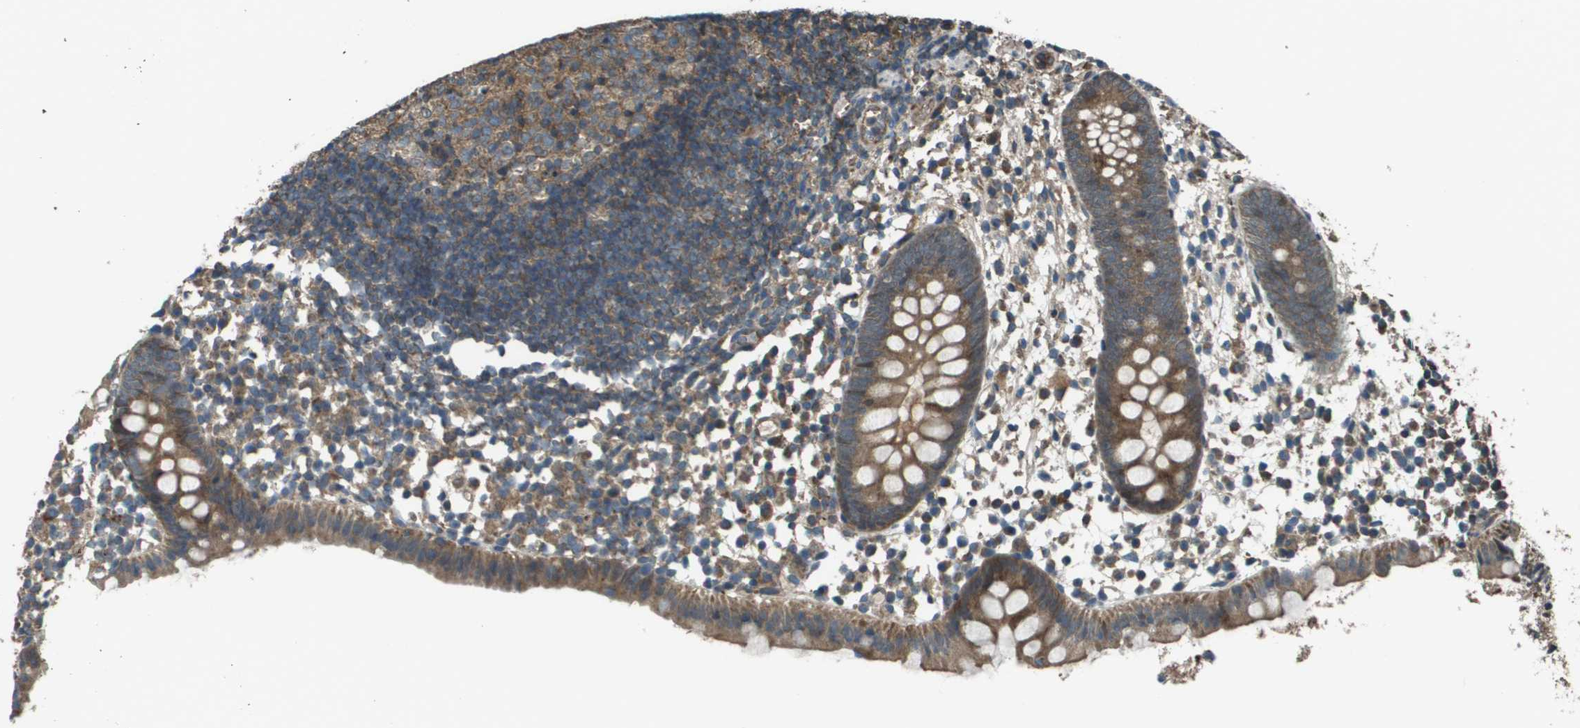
{"staining": {"intensity": "moderate", "quantity": ">75%", "location": "cytoplasmic/membranous"}, "tissue": "appendix", "cell_type": "Glandular cells", "image_type": "normal", "snomed": [{"axis": "morphology", "description": "Normal tissue, NOS"}, {"axis": "topography", "description": "Appendix"}], "caption": "Immunohistochemical staining of unremarkable human appendix demonstrates >75% levels of moderate cytoplasmic/membranous protein expression in about >75% of glandular cells. (DAB IHC, brown staining for protein, blue staining for nuclei).", "gene": "PLPBP", "patient": {"sex": "female", "age": 20}}